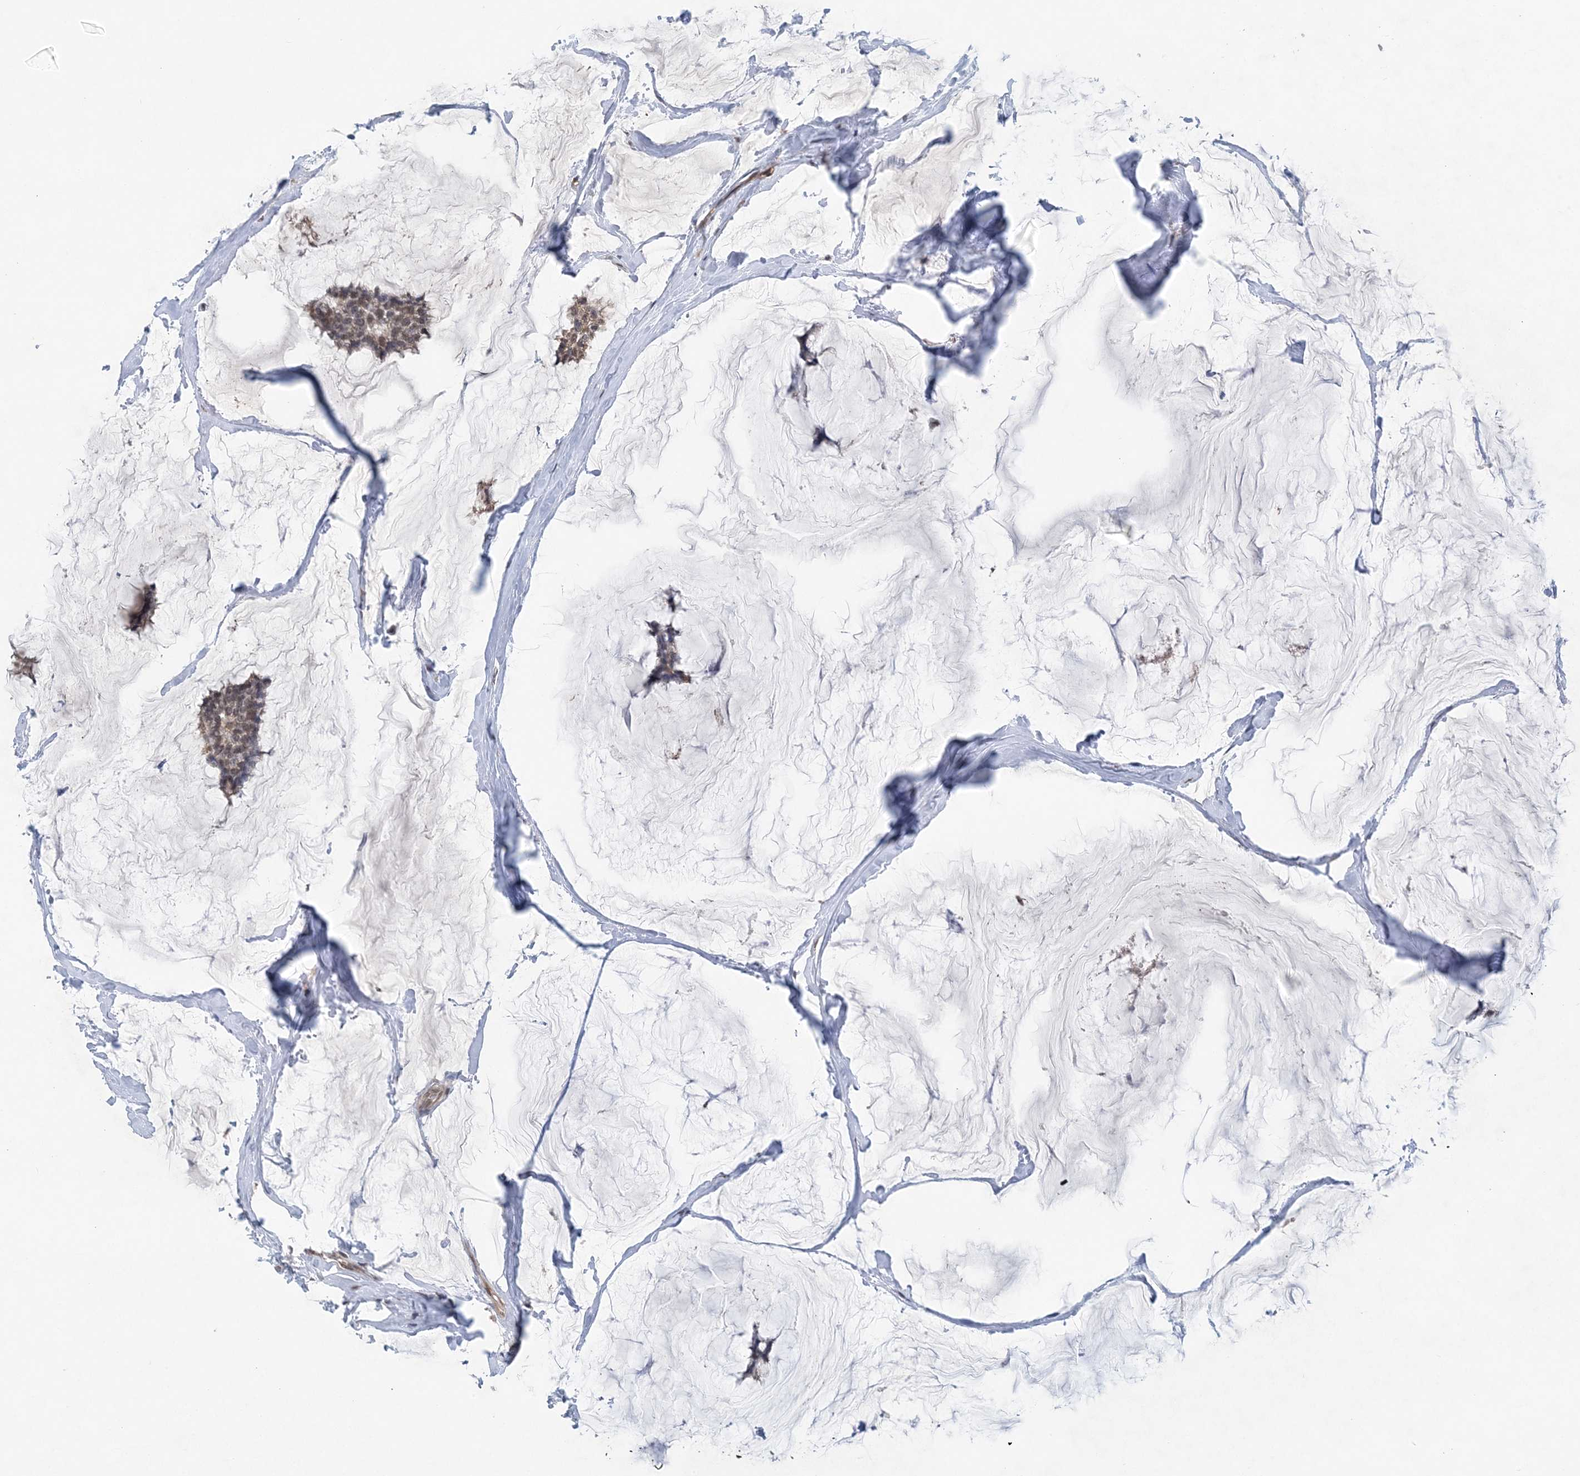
{"staining": {"intensity": "weak", "quantity": ">75%", "location": "nuclear"}, "tissue": "breast cancer", "cell_type": "Tumor cells", "image_type": "cancer", "snomed": [{"axis": "morphology", "description": "Duct carcinoma"}, {"axis": "topography", "description": "Breast"}], "caption": "IHC image of neoplastic tissue: human breast cancer (intraductal carcinoma) stained using IHC exhibits low levels of weak protein expression localized specifically in the nuclear of tumor cells, appearing as a nuclear brown color.", "gene": "CCDC152", "patient": {"sex": "female", "age": 93}}